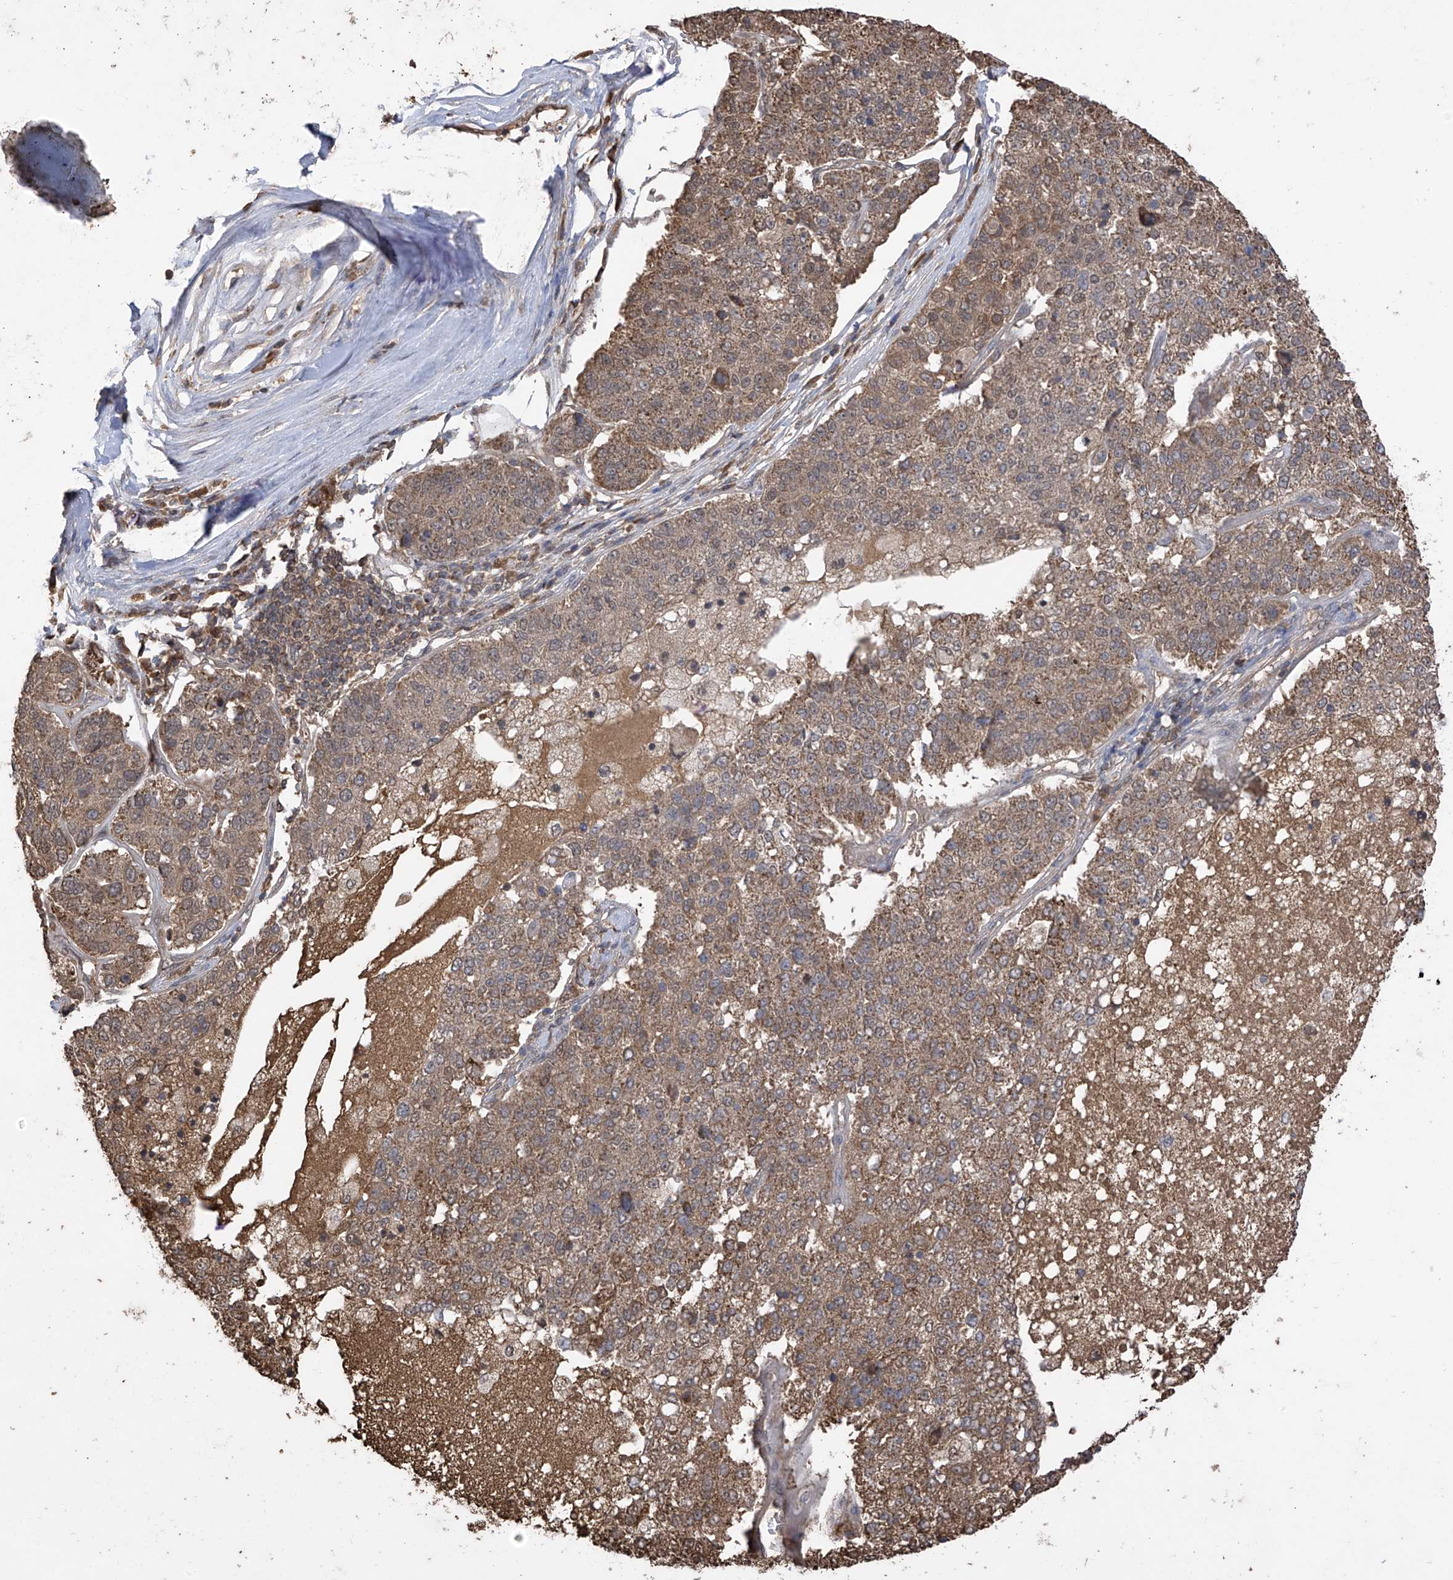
{"staining": {"intensity": "moderate", "quantity": ">75%", "location": "cytoplasmic/membranous"}, "tissue": "pancreatic cancer", "cell_type": "Tumor cells", "image_type": "cancer", "snomed": [{"axis": "morphology", "description": "Adenocarcinoma, NOS"}, {"axis": "topography", "description": "Pancreas"}], "caption": "This is a photomicrograph of immunohistochemistry (IHC) staining of adenocarcinoma (pancreatic), which shows moderate staining in the cytoplasmic/membranous of tumor cells.", "gene": "PNPT1", "patient": {"sex": "female", "age": 61}}